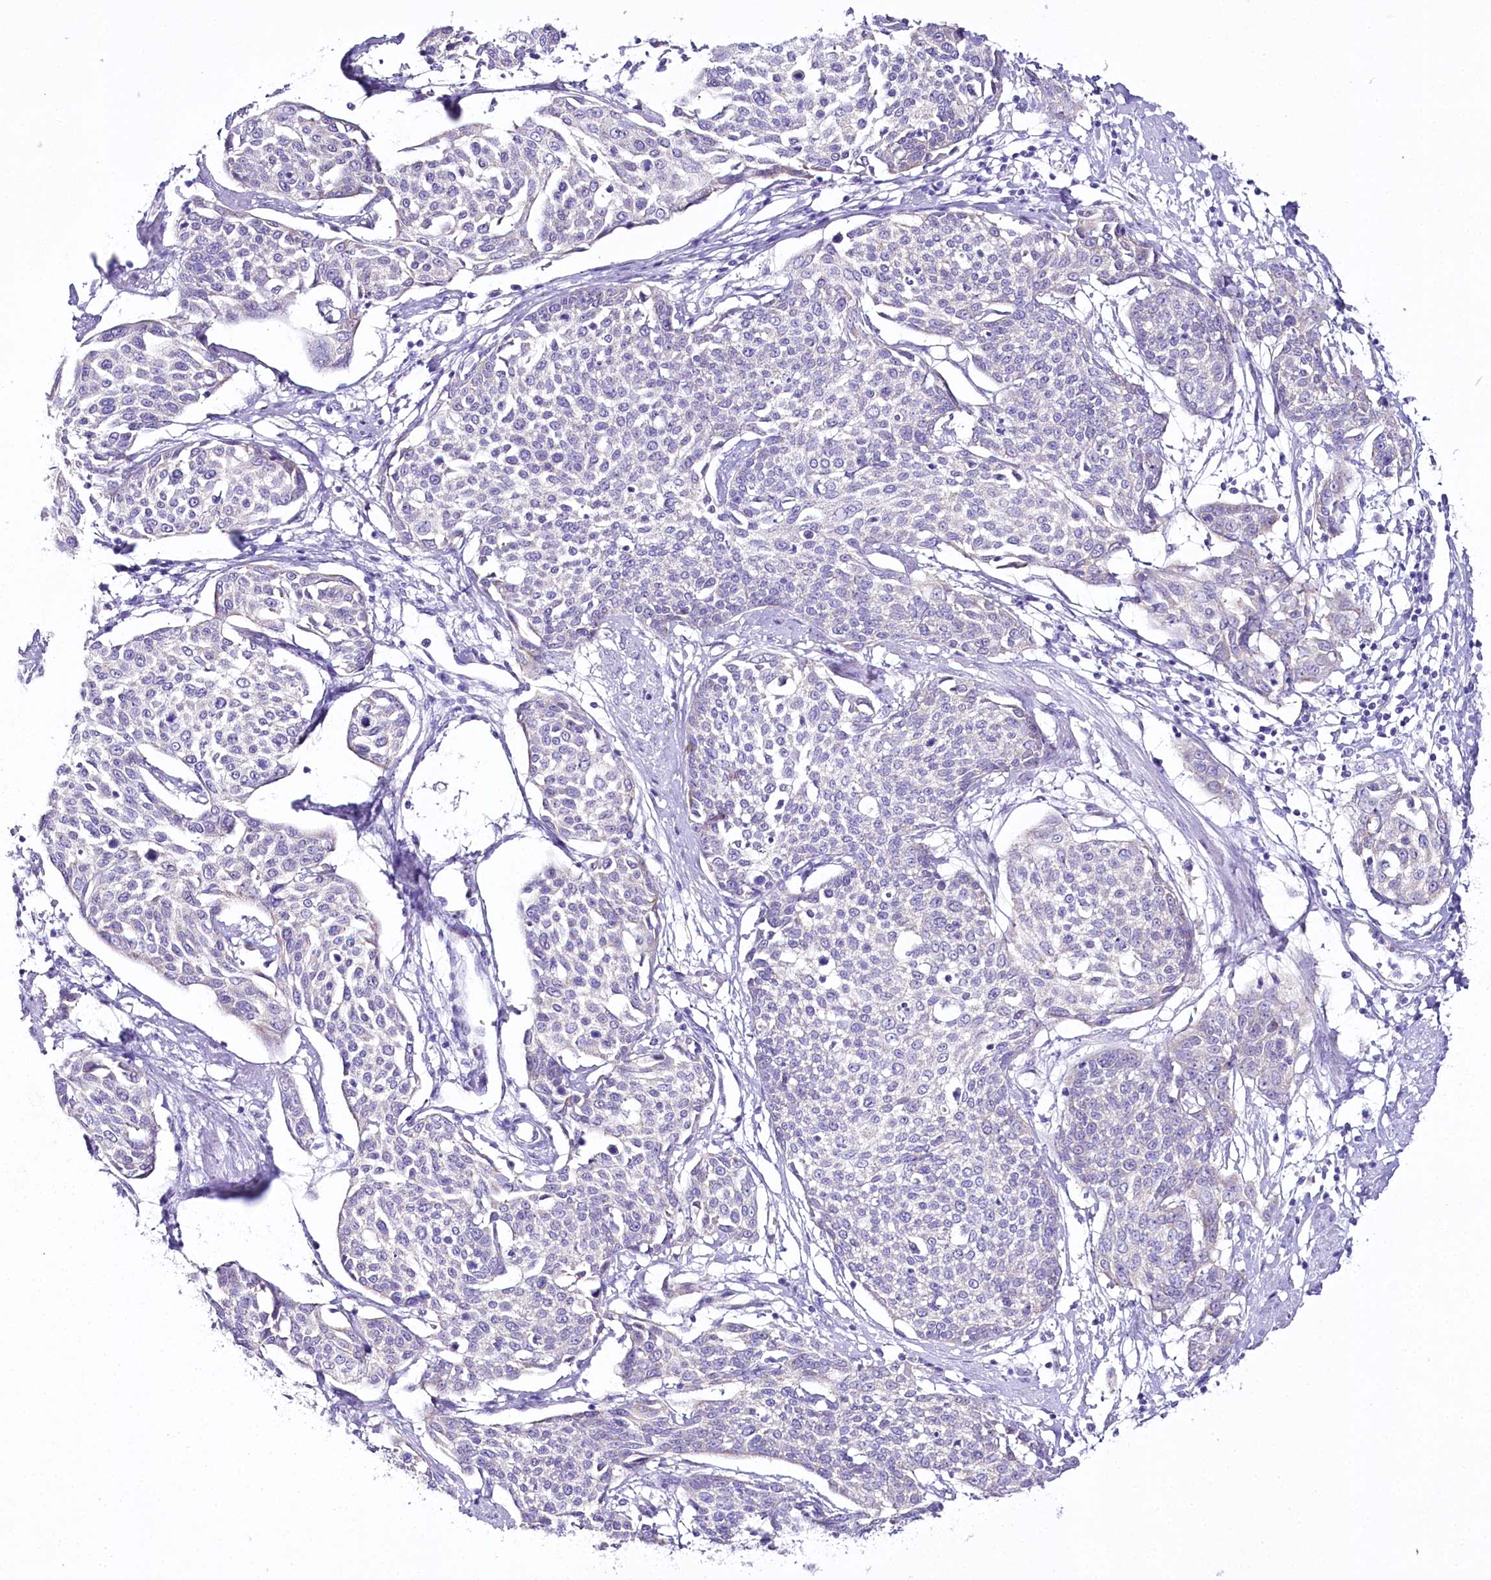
{"staining": {"intensity": "negative", "quantity": "none", "location": "none"}, "tissue": "cervical cancer", "cell_type": "Tumor cells", "image_type": "cancer", "snomed": [{"axis": "morphology", "description": "Squamous cell carcinoma, NOS"}, {"axis": "topography", "description": "Cervix"}], "caption": "A histopathology image of human squamous cell carcinoma (cervical) is negative for staining in tumor cells.", "gene": "CSN3", "patient": {"sex": "female", "age": 34}}